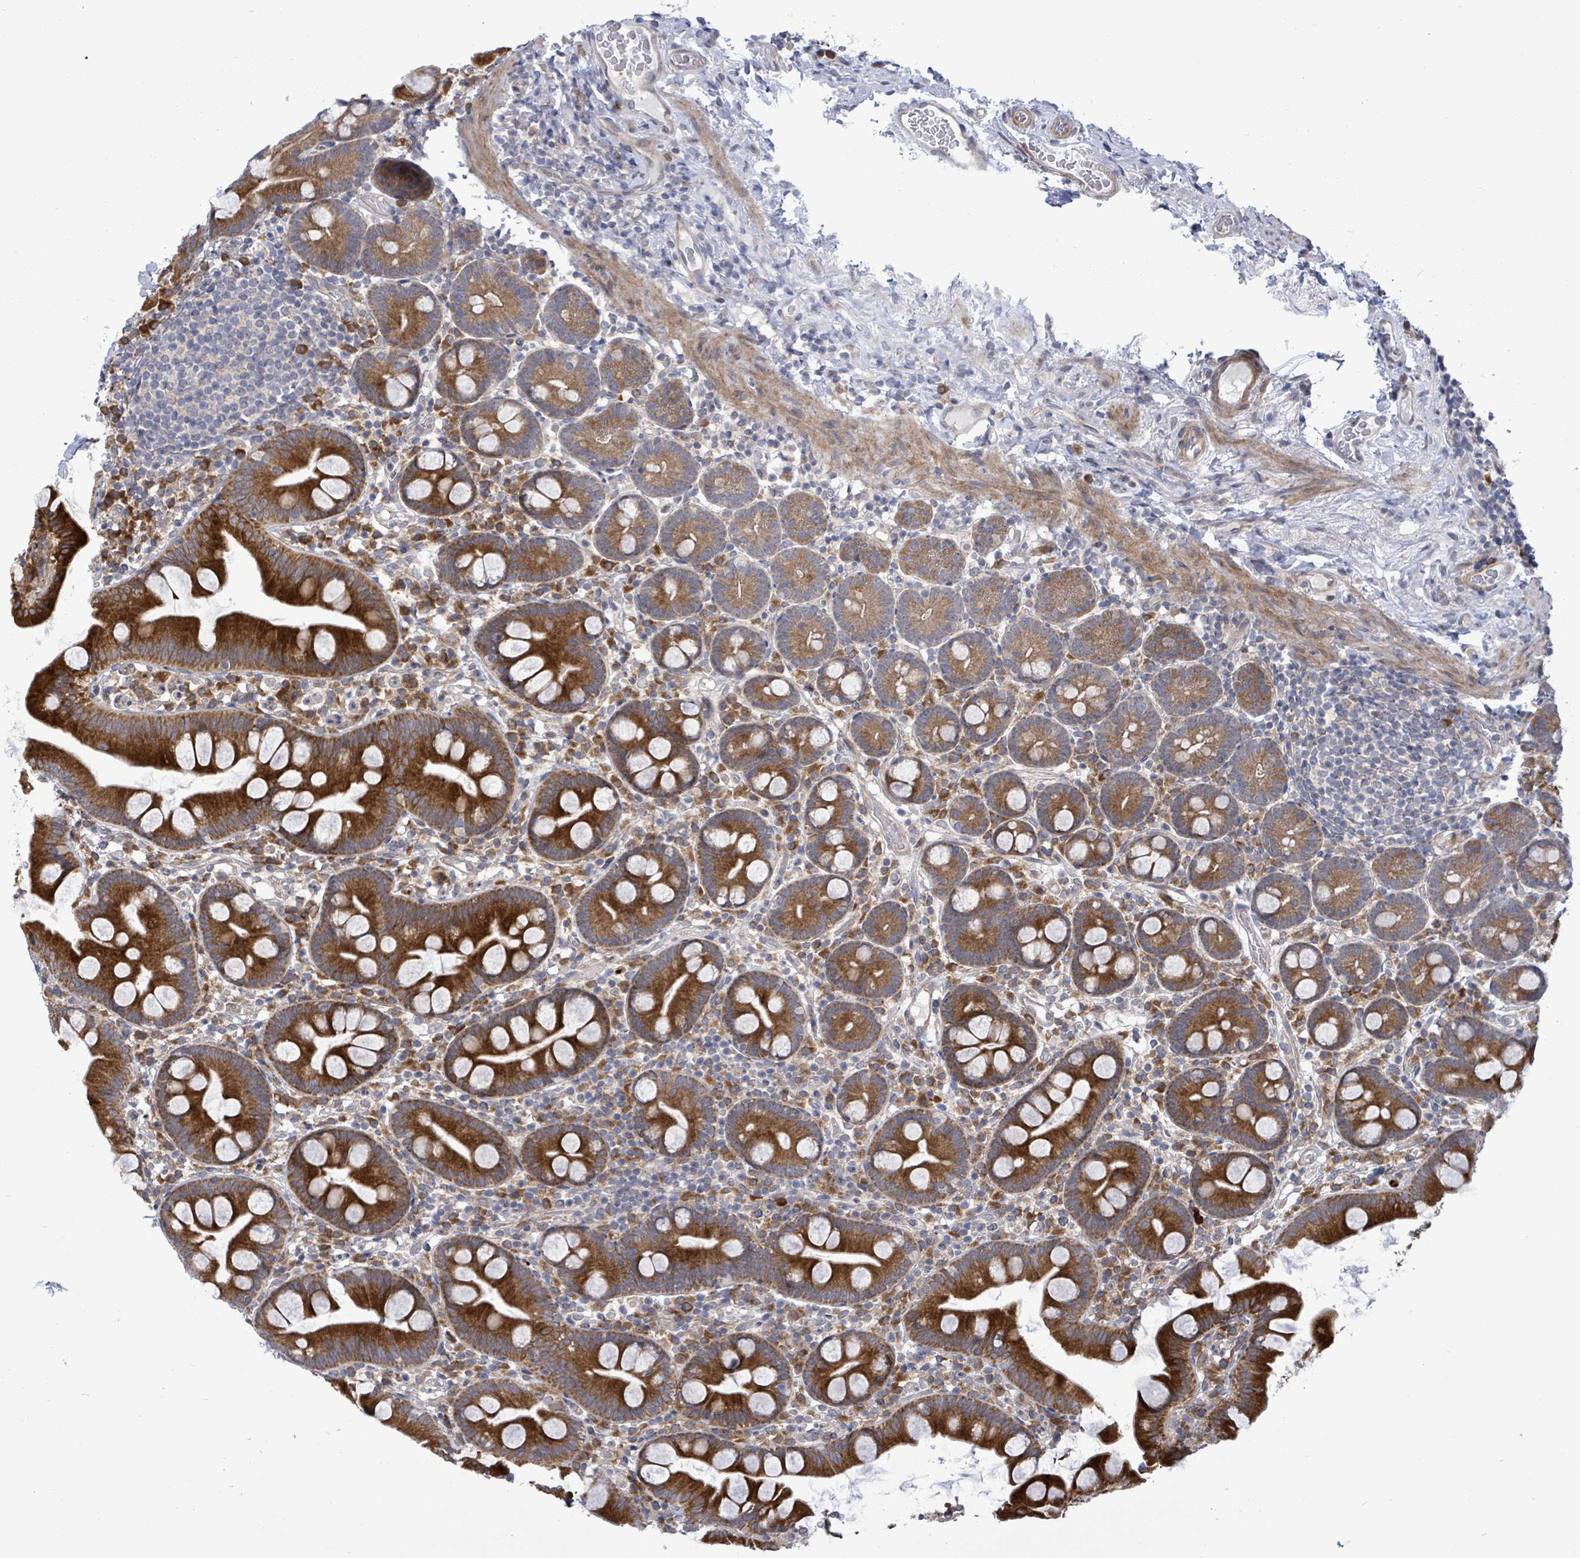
{"staining": {"intensity": "strong", "quantity": ">75%", "location": "cytoplasmic/membranous"}, "tissue": "small intestine", "cell_type": "Glandular cells", "image_type": "normal", "snomed": [{"axis": "morphology", "description": "Normal tissue, NOS"}, {"axis": "topography", "description": "Small intestine"}], "caption": "Glandular cells exhibit high levels of strong cytoplasmic/membranous expression in approximately >75% of cells in normal human small intestine.", "gene": "SAR1A", "patient": {"sex": "female", "age": 68}}